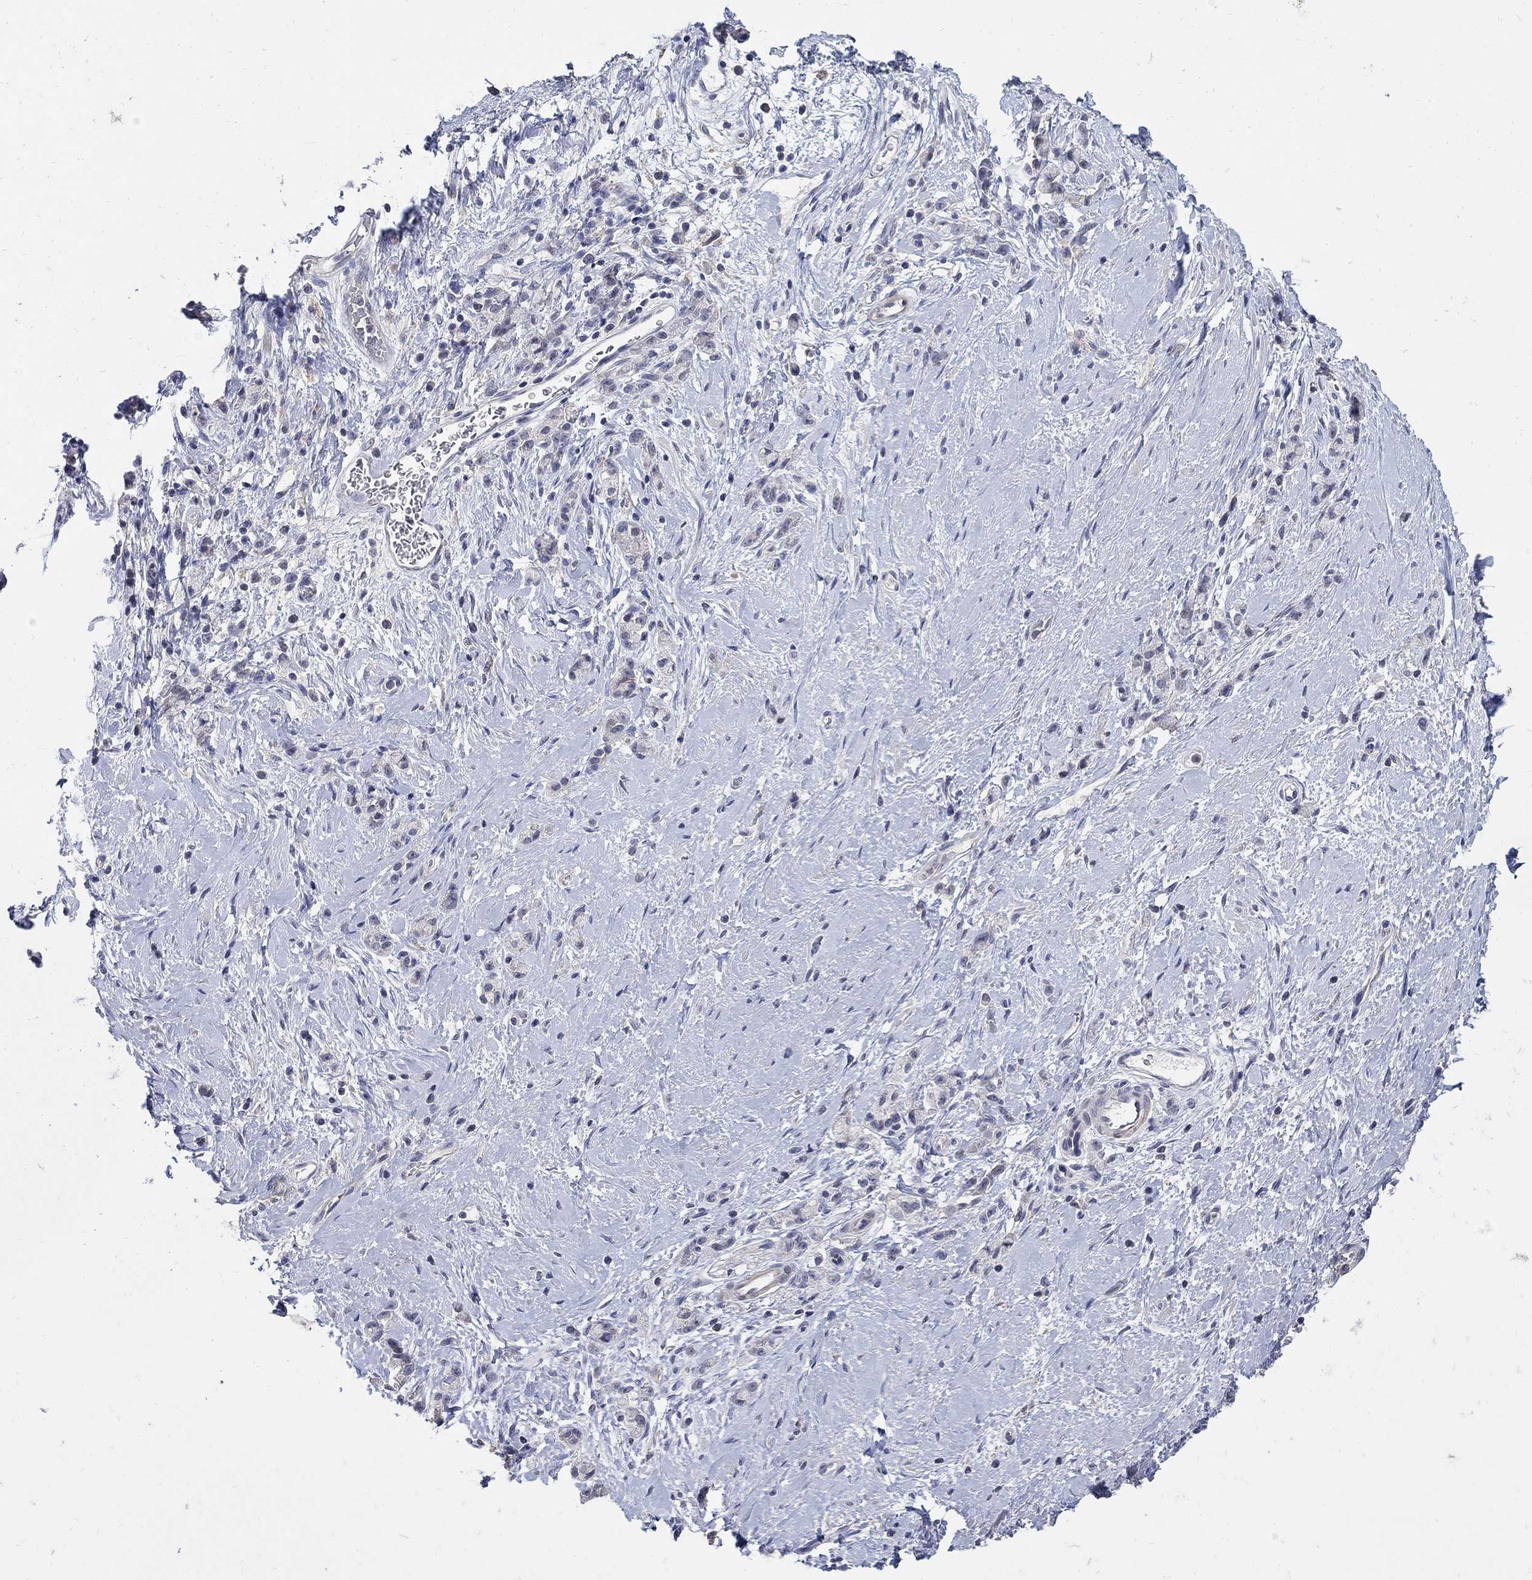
{"staining": {"intensity": "negative", "quantity": "none", "location": "none"}, "tissue": "stomach cancer", "cell_type": "Tumor cells", "image_type": "cancer", "snomed": [{"axis": "morphology", "description": "Adenocarcinoma, NOS"}, {"axis": "topography", "description": "Stomach"}], "caption": "Immunohistochemistry of adenocarcinoma (stomach) exhibits no staining in tumor cells.", "gene": "CETN1", "patient": {"sex": "male", "age": 58}}